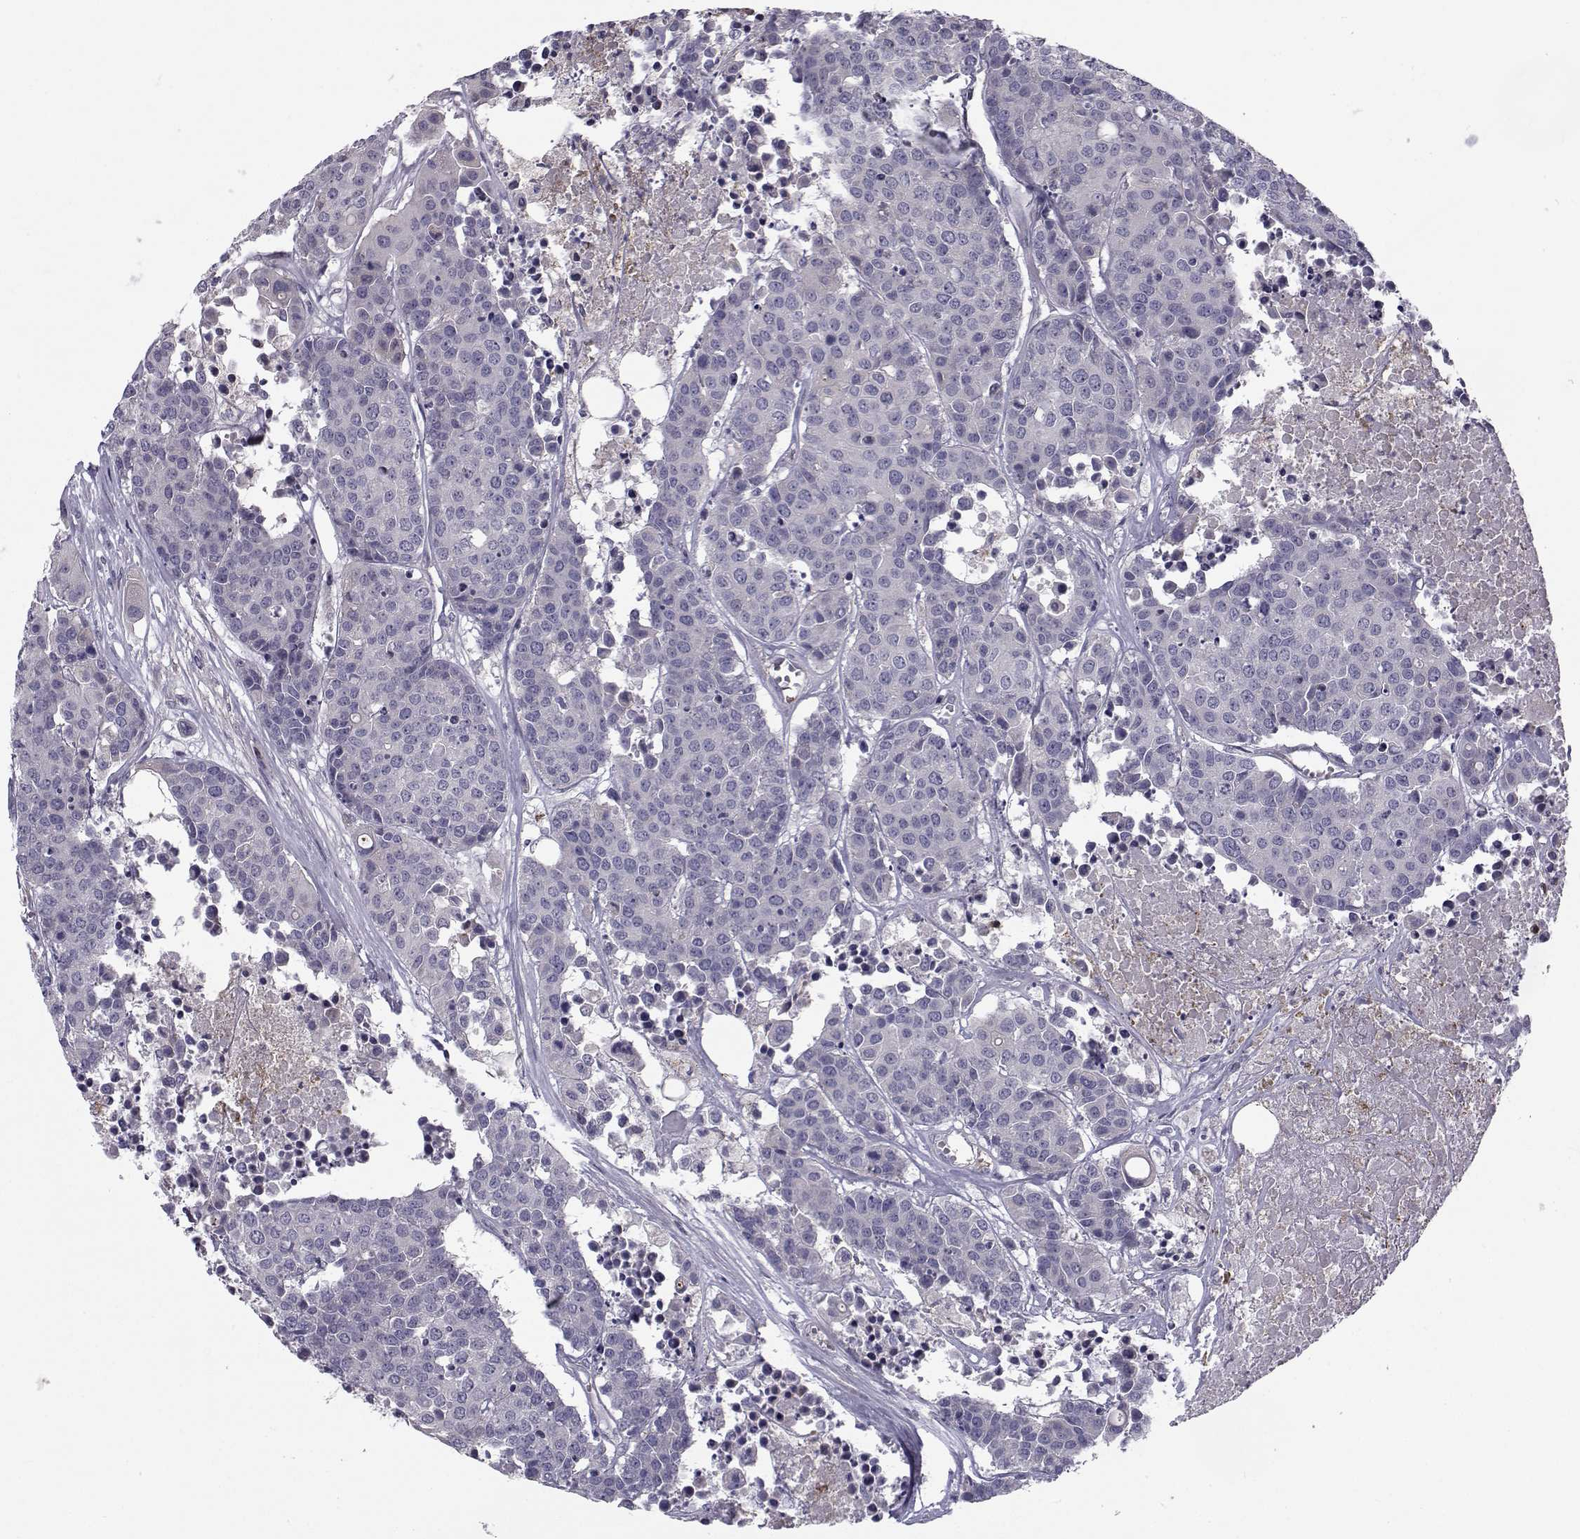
{"staining": {"intensity": "negative", "quantity": "none", "location": "none"}, "tissue": "carcinoid", "cell_type": "Tumor cells", "image_type": "cancer", "snomed": [{"axis": "morphology", "description": "Carcinoid, malignant, NOS"}, {"axis": "topography", "description": "Colon"}], "caption": "This is a photomicrograph of immunohistochemistry staining of carcinoid, which shows no positivity in tumor cells.", "gene": "LRRC27", "patient": {"sex": "male", "age": 81}}